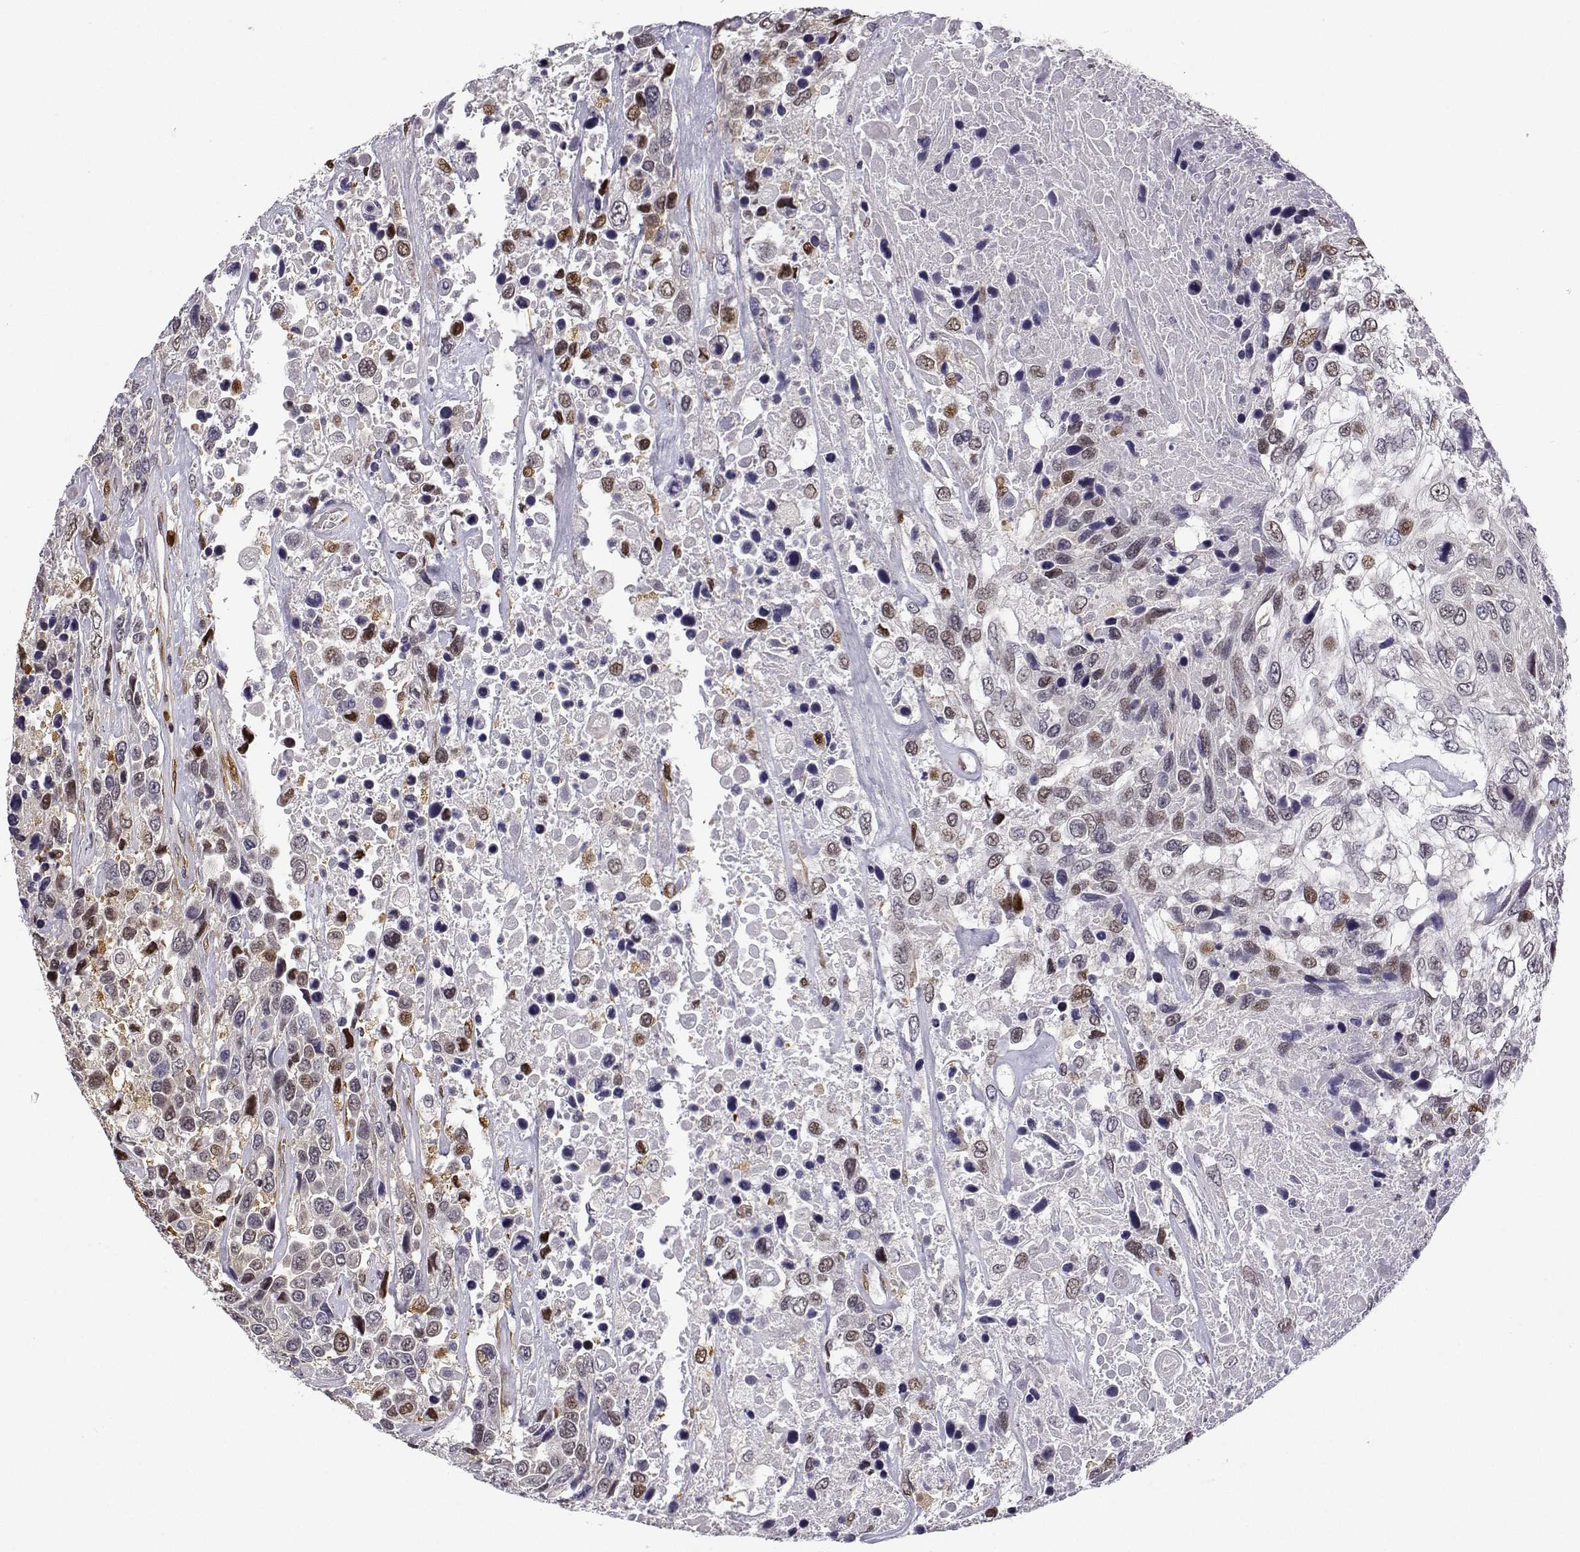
{"staining": {"intensity": "weak", "quantity": "25%-75%", "location": "cytoplasmic/membranous,nuclear"}, "tissue": "urothelial cancer", "cell_type": "Tumor cells", "image_type": "cancer", "snomed": [{"axis": "morphology", "description": "Urothelial carcinoma, High grade"}, {"axis": "topography", "description": "Urinary bladder"}], "caption": "Immunohistochemistry (IHC) of urothelial carcinoma (high-grade) exhibits low levels of weak cytoplasmic/membranous and nuclear expression in about 25%-75% of tumor cells.", "gene": "PHGDH", "patient": {"sex": "female", "age": 70}}